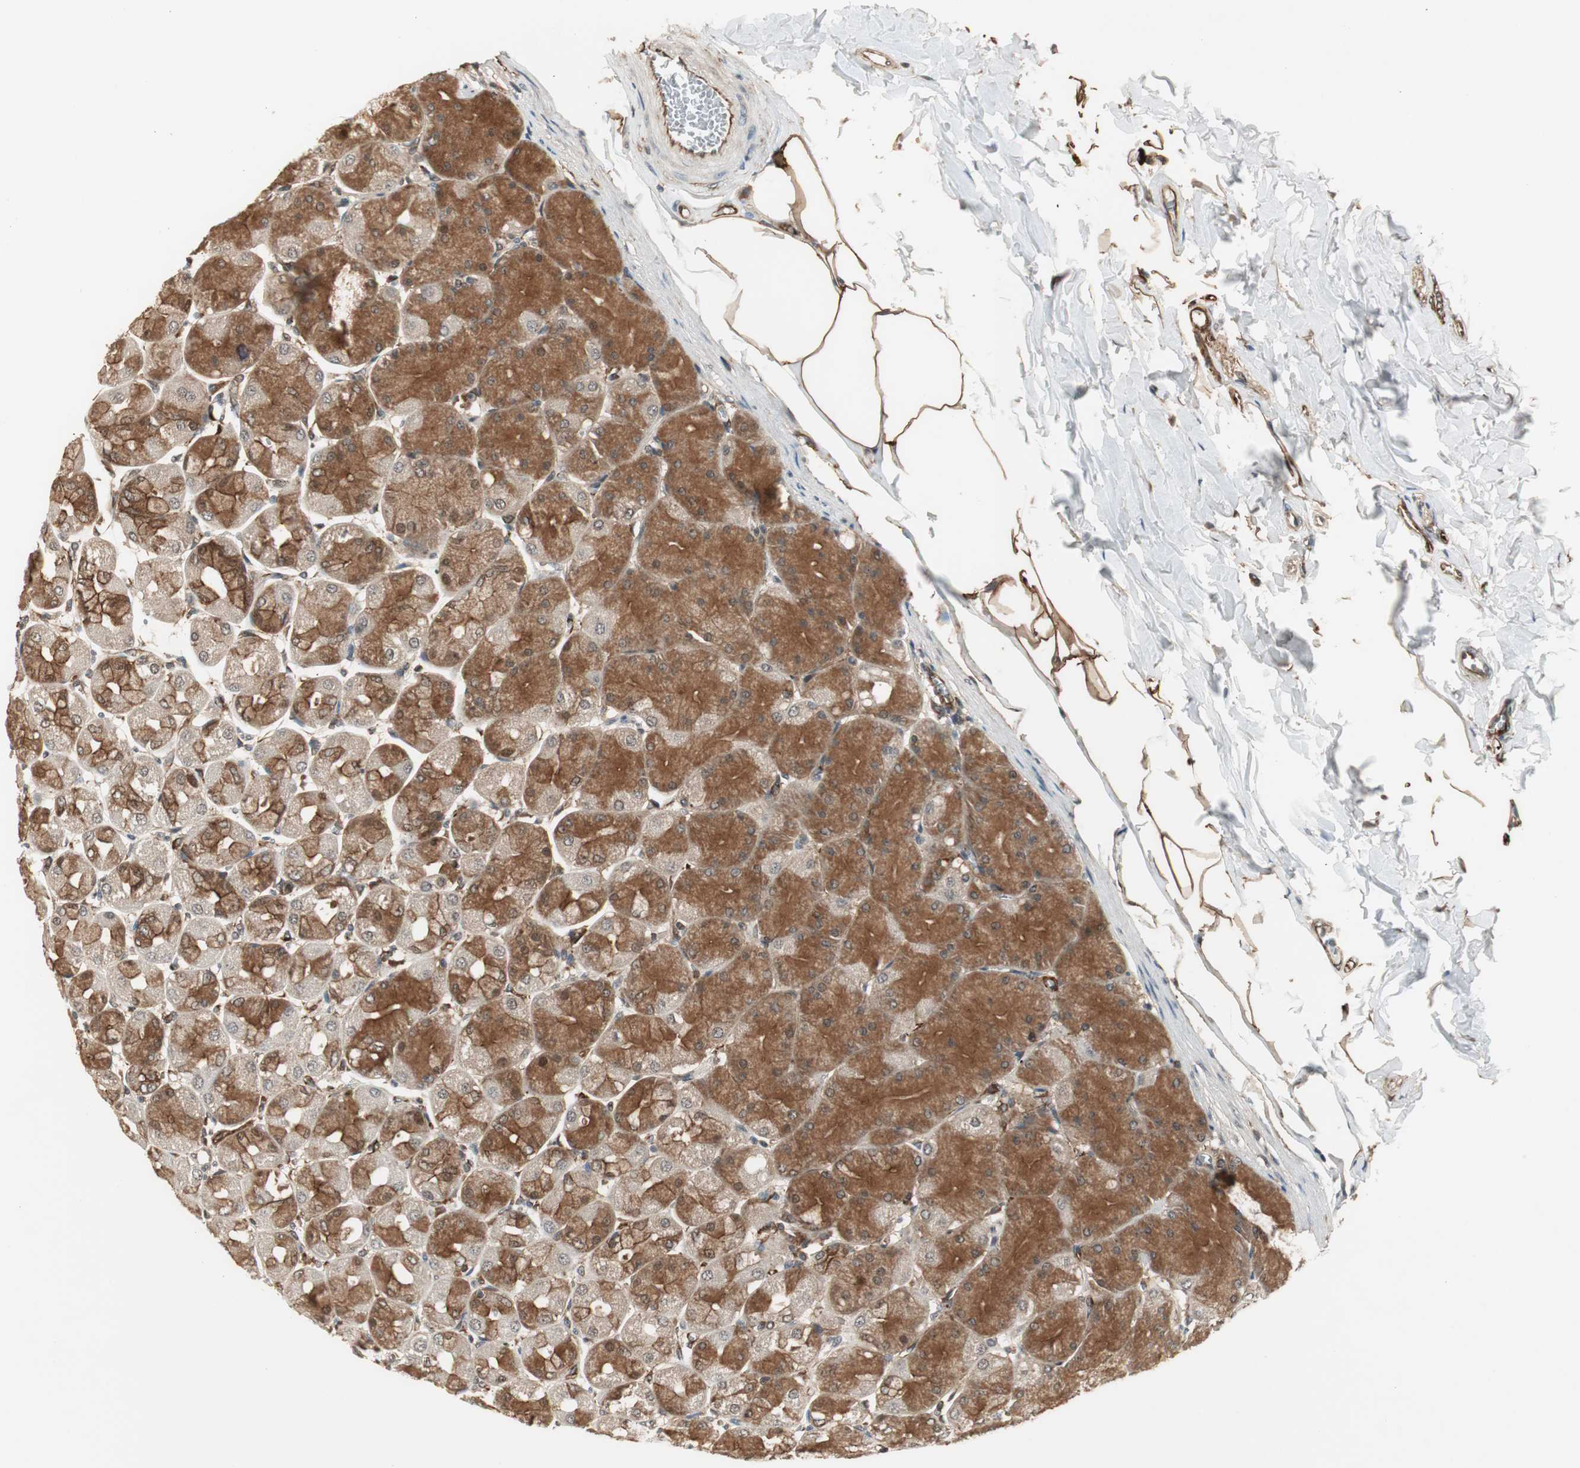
{"staining": {"intensity": "strong", "quantity": ">75%", "location": "cytoplasmic/membranous"}, "tissue": "stomach", "cell_type": "Glandular cells", "image_type": "normal", "snomed": [{"axis": "morphology", "description": "Normal tissue, NOS"}, {"axis": "topography", "description": "Stomach, upper"}], "caption": "Protein staining by IHC exhibits strong cytoplasmic/membranous staining in about >75% of glandular cells in benign stomach. (brown staining indicates protein expression, while blue staining denotes nuclei).", "gene": "PTPN11", "patient": {"sex": "female", "age": 56}}